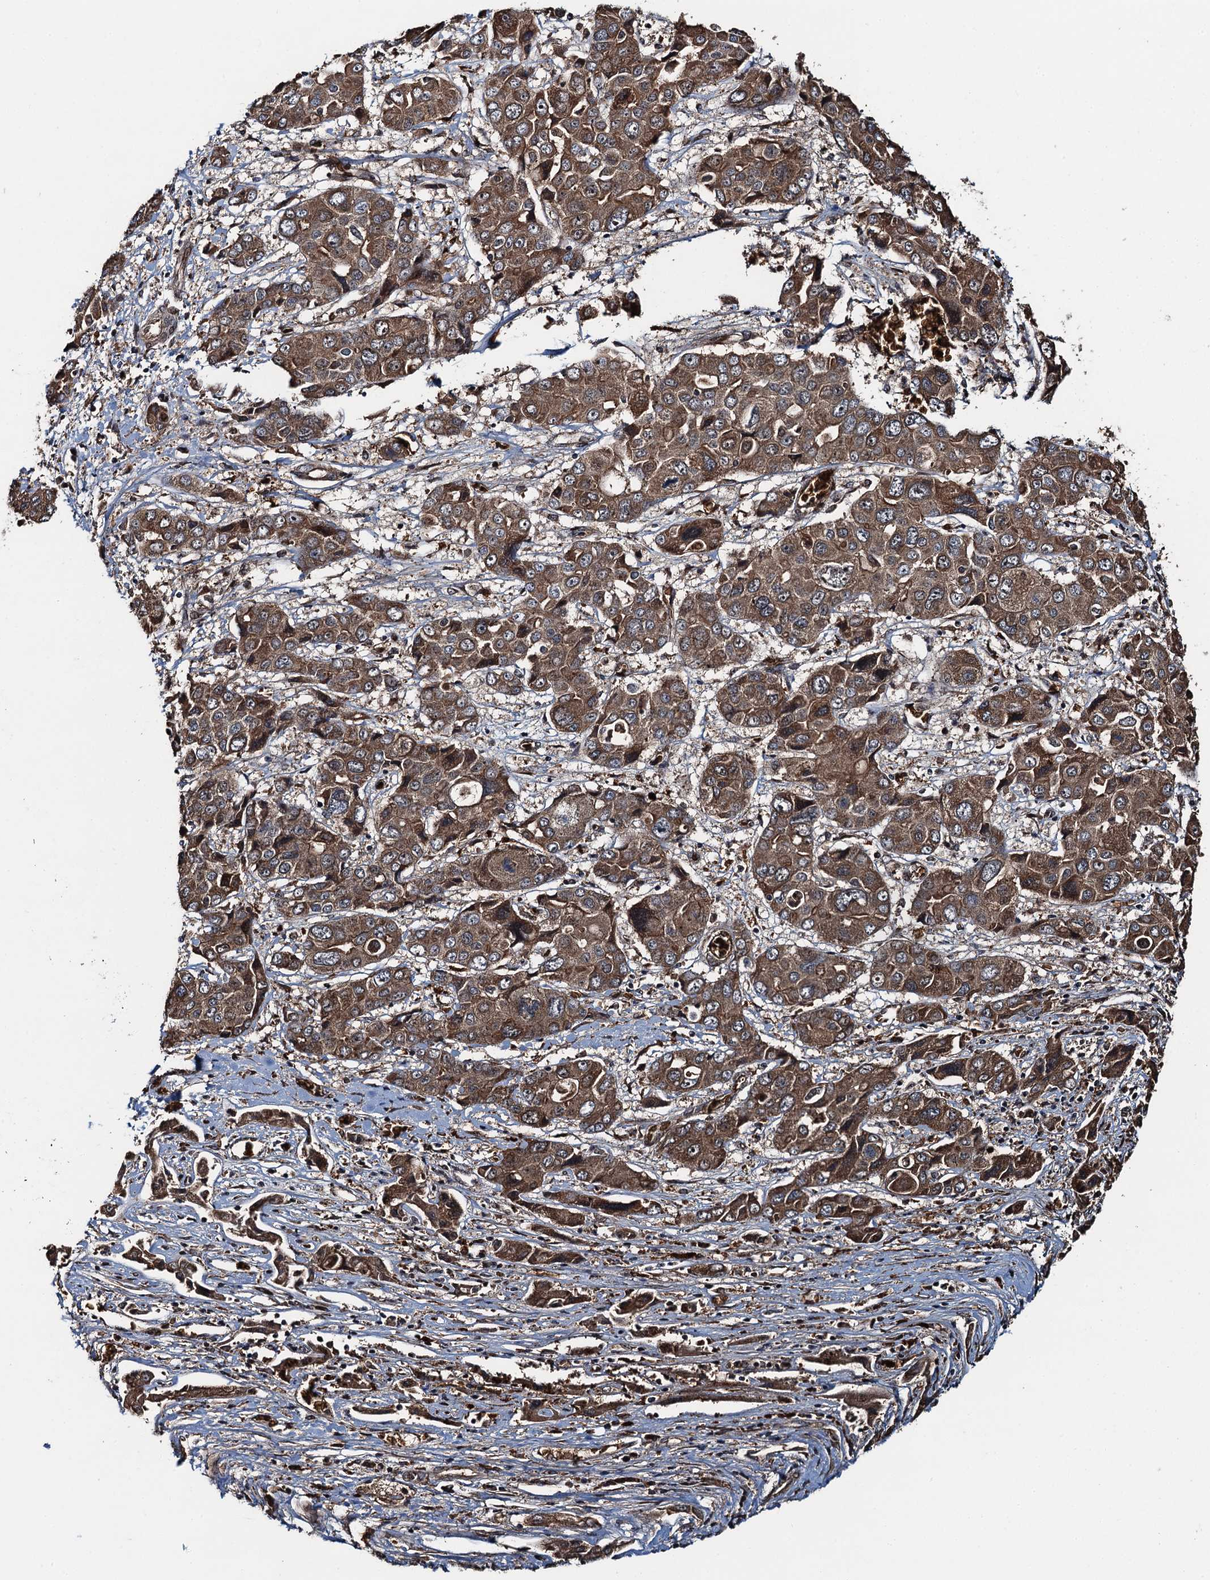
{"staining": {"intensity": "strong", "quantity": ">75%", "location": "cytoplasmic/membranous"}, "tissue": "liver cancer", "cell_type": "Tumor cells", "image_type": "cancer", "snomed": [{"axis": "morphology", "description": "Cholangiocarcinoma"}, {"axis": "topography", "description": "Liver"}], "caption": "Tumor cells exhibit strong cytoplasmic/membranous staining in about >75% of cells in liver cancer (cholangiocarcinoma).", "gene": "SNX32", "patient": {"sex": "male", "age": 67}}